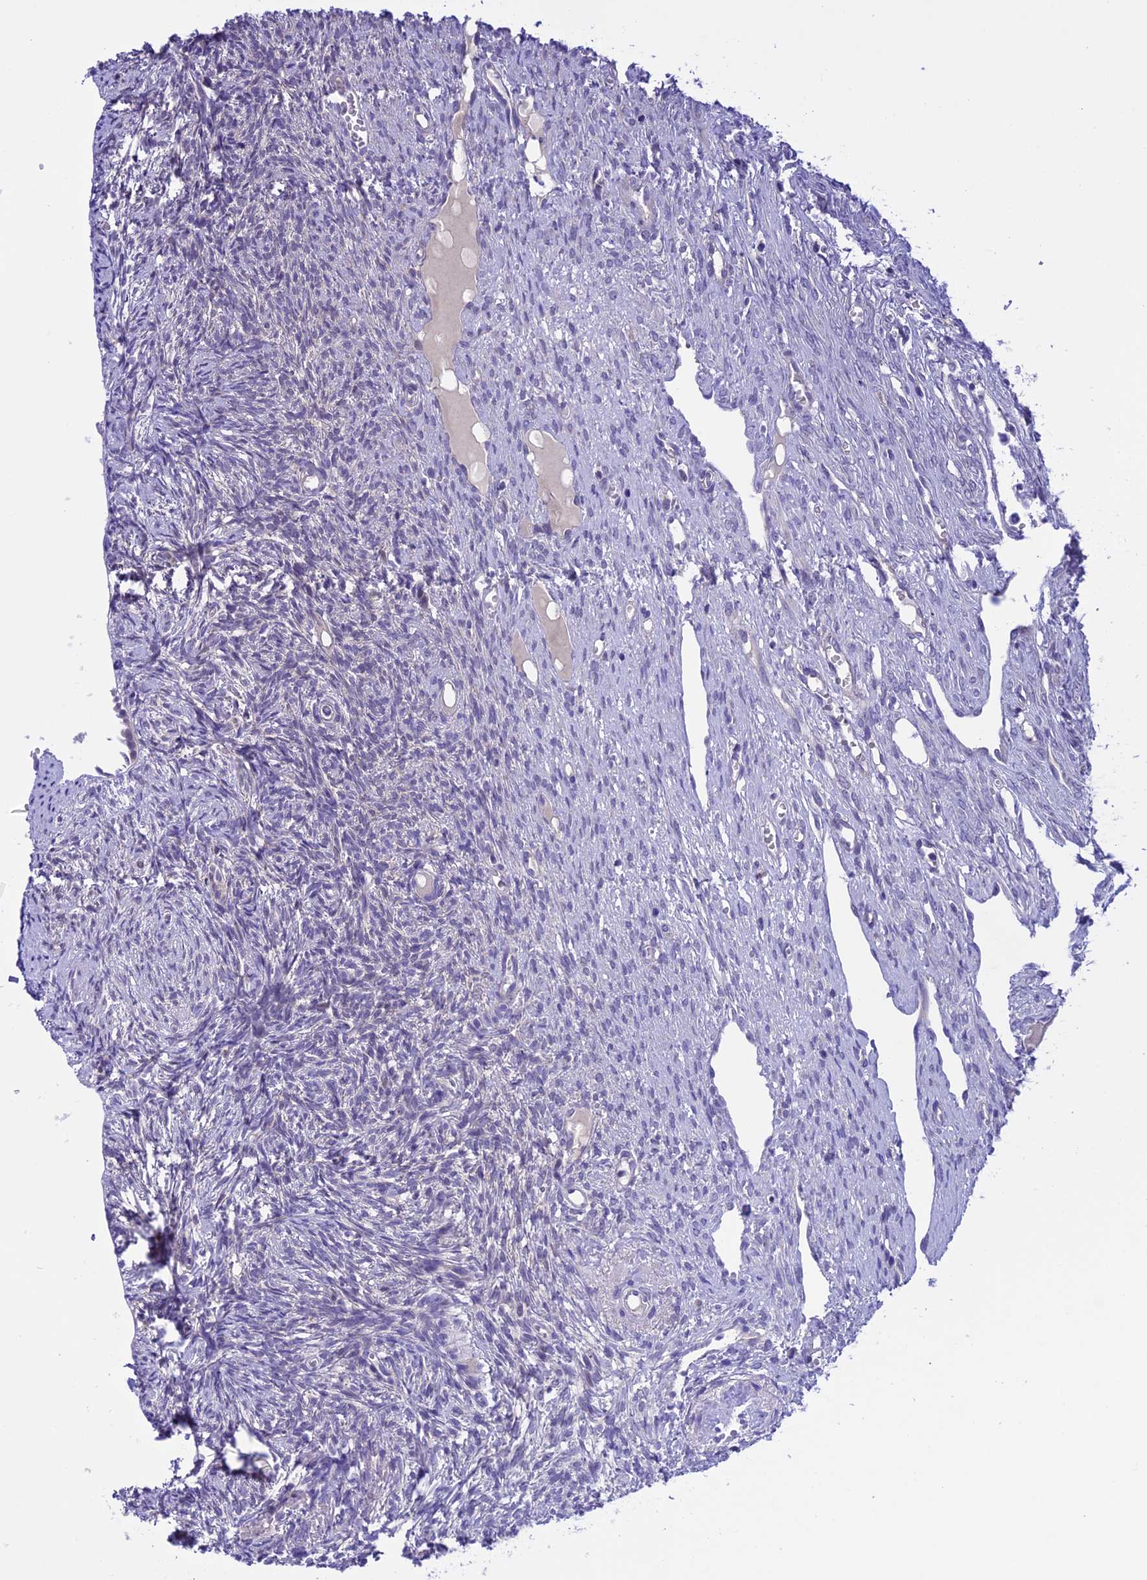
{"staining": {"intensity": "negative", "quantity": "none", "location": "none"}, "tissue": "ovary", "cell_type": "Ovarian stroma cells", "image_type": "normal", "snomed": [{"axis": "morphology", "description": "Normal tissue, NOS"}, {"axis": "topography", "description": "Ovary"}], "caption": "Normal ovary was stained to show a protein in brown. There is no significant positivity in ovarian stroma cells.", "gene": "XKR7", "patient": {"sex": "female", "age": 51}}